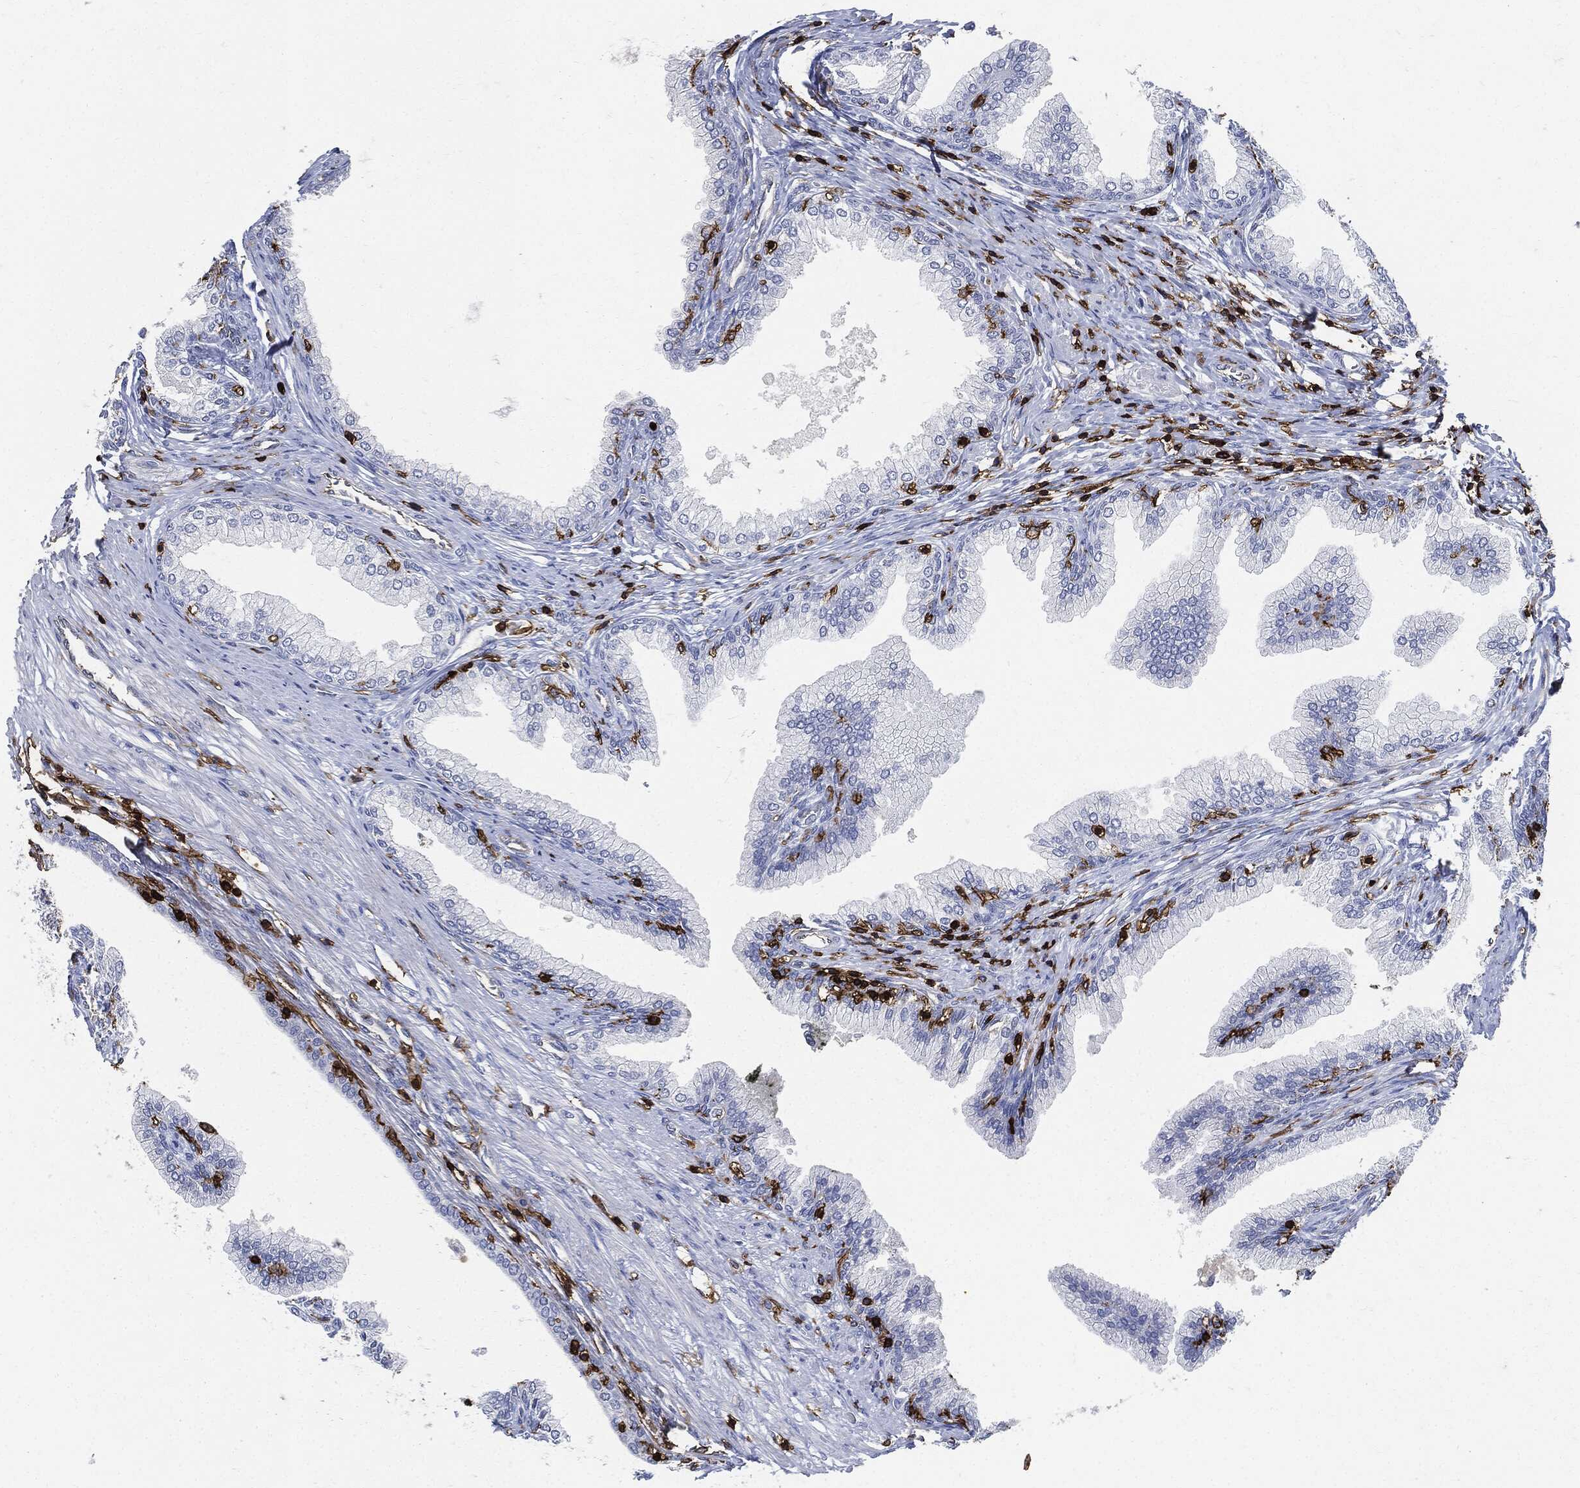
{"staining": {"intensity": "negative", "quantity": "none", "location": "none"}, "tissue": "prostate cancer", "cell_type": "Tumor cells", "image_type": "cancer", "snomed": [{"axis": "morphology", "description": "Adenocarcinoma, Low grade"}, {"axis": "topography", "description": "Prostate and seminal vesicle, NOS"}], "caption": "Immunohistochemistry (IHC) photomicrograph of neoplastic tissue: prostate low-grade adenocarcinoma stained with DAB (3,3'-diaminobenzidine) shows no significant protein expression in tumor cells.", "gene": "PTPRC", "patient": {"sex": "male", "age": 61}}